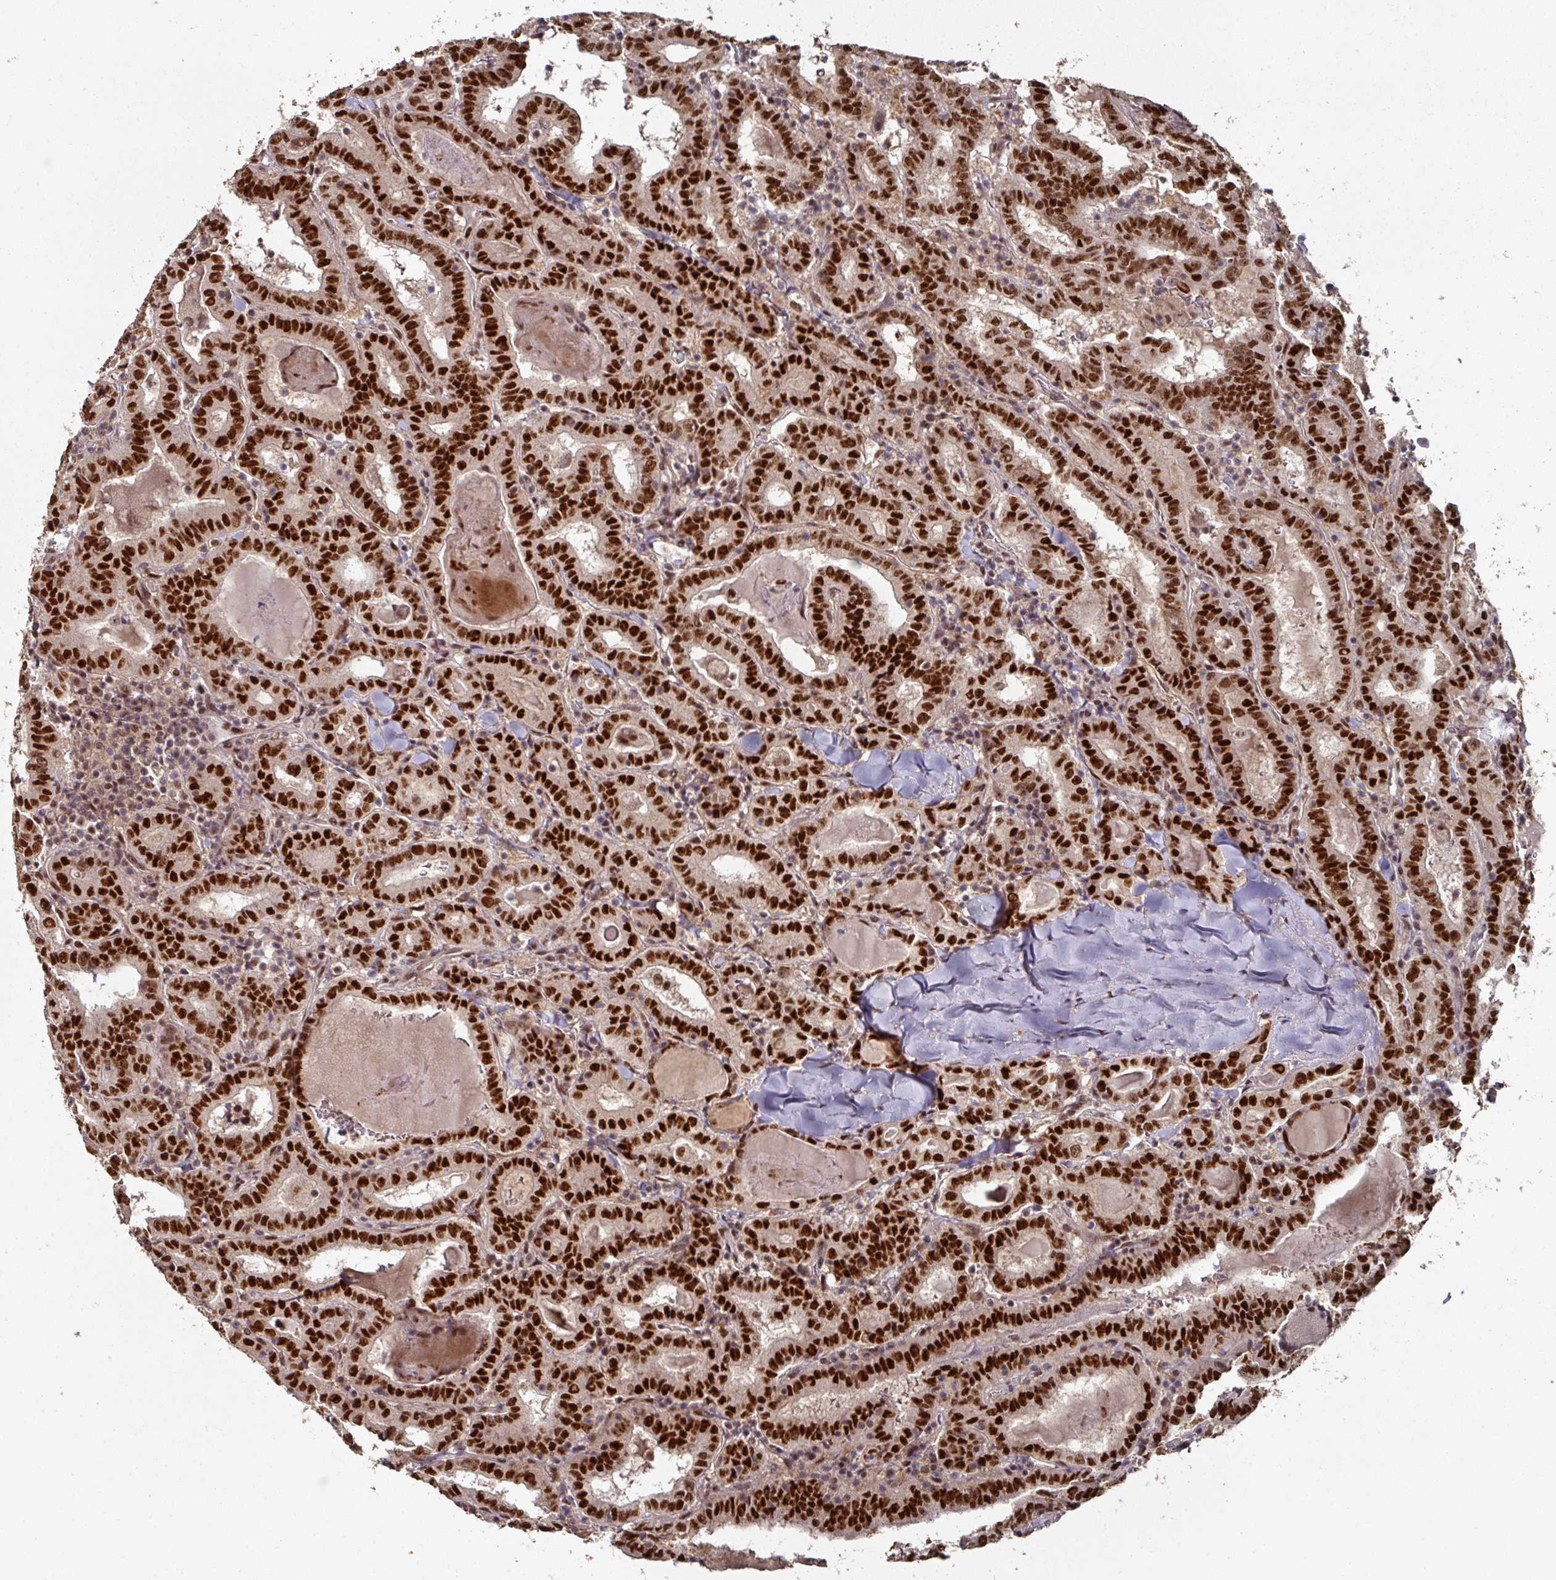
{"staining": {"intensity": "strong", "quantity": ">75%", "location": "nuclear"}, "tissue": "thyroid cancer", "cell_type": "Tumor cells", "image_type": "cancer", "snomed": [{"axis": "morphology", "description": "Papillary adenocarcinoma, NOS"}, {"axis": "topography", "description": "Thyroid gland"}], "caption": "An image showing strong nuclear staining in approximately >75% of tumor cells in thyroid papillary adenocarcinoma, as visualized by brown immunohistochemical staining.", "gene": "MEPCE", "patient": {"sex": "female", "age": 72}}